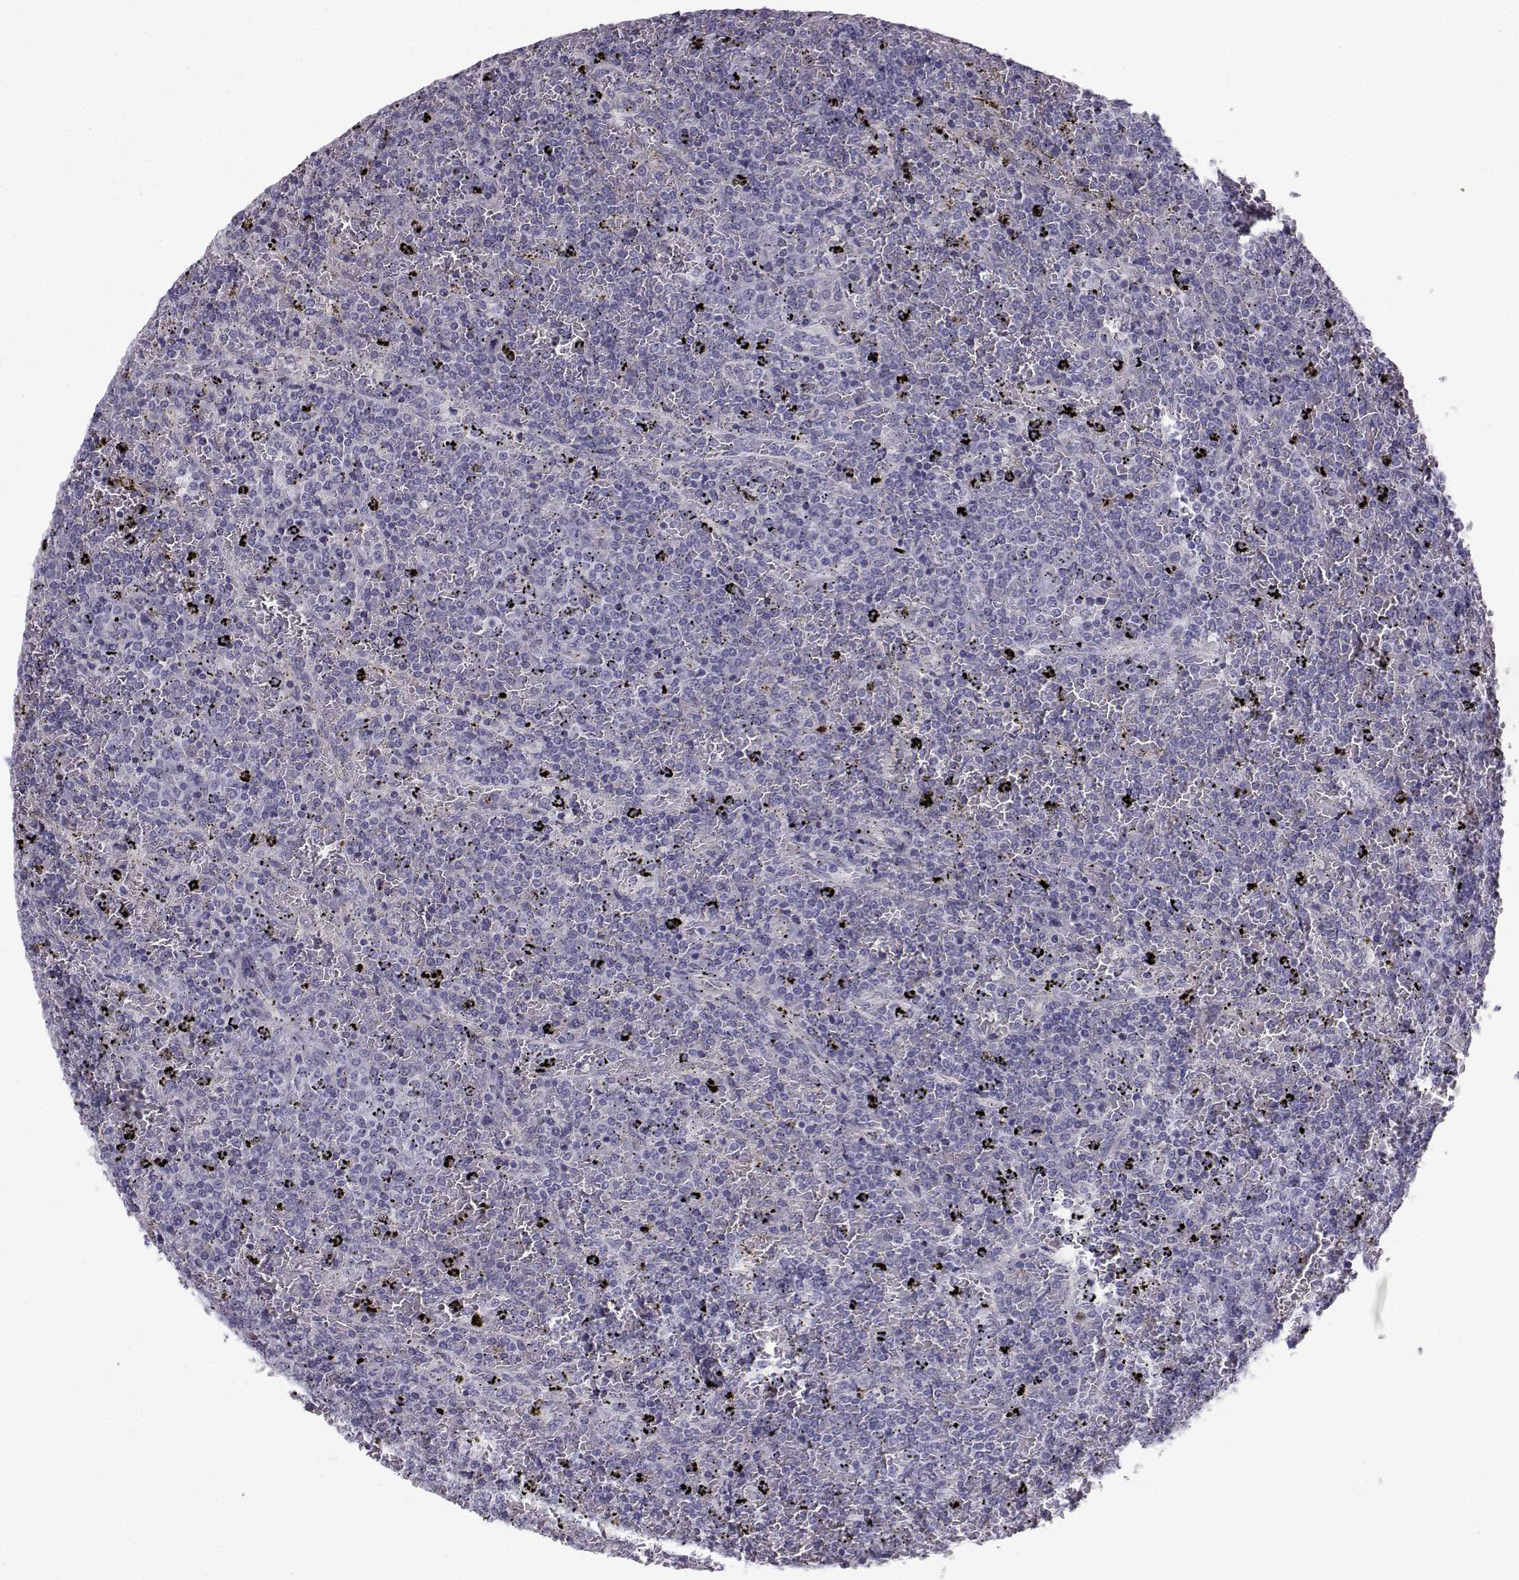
{"staining": {"intensity": "negative", "quantity": "none", "location": "none"}, "tissue": "lymphoma", "cell_type": "Tumor cells", "image_type": "cancer", "snomed": [{"axis": "morphology", "description": "Malignant lymphoma, non-Hodgkin's type, Low grade"}, {"axis": "topography", "description": "Spleen"}], "caption": "A micrograph of human malignant lymphoma, non-Hodgkin's type (low-grade) is negative for staining in tumor cells.", "gene": "CALCR", "patient": {"sex": "female", "age": 77}}